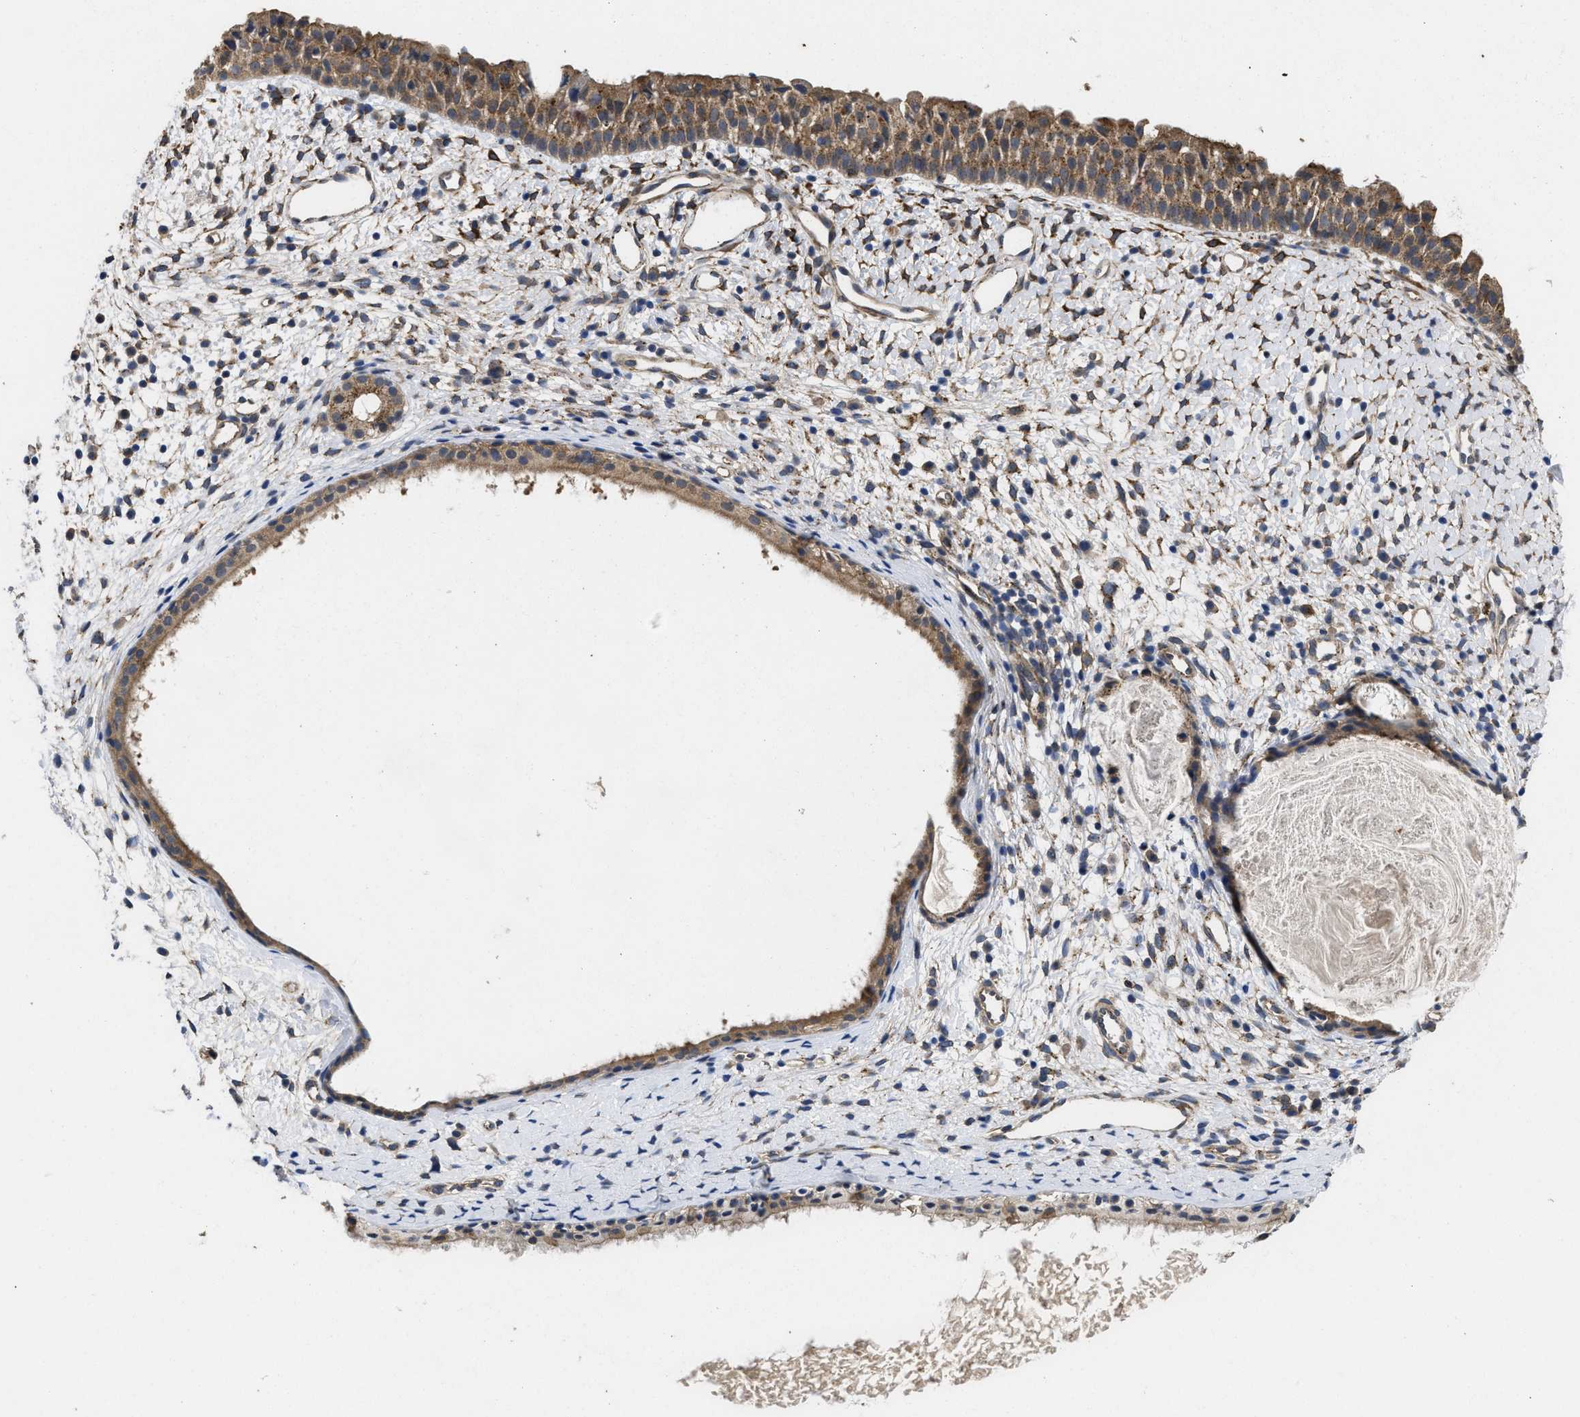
{"staining": {"intensity": "moderate", "quantity": ">75%", "location": "cytoplasmic/membranous"}, "tissue": "nasopharynx", "cell_type": "Respiratory epithelial cells", "image_type": "normal", "snomed": [{"axis": "morphology", "description": "Normal tissue, NOS"}, {"axis": "topography", "description": "Nasopharynx"}], "caption": "Protein expression analysis of benign human nasopharynx reveals moderate cytoplasmic/membranous staining in about >75% of respiratory epithelial cells. (brown staining indicates protein expression, while blue staining denotes nuclei).", "gene": "PKD2", "patient": {"sex": "male", "age": 22}}